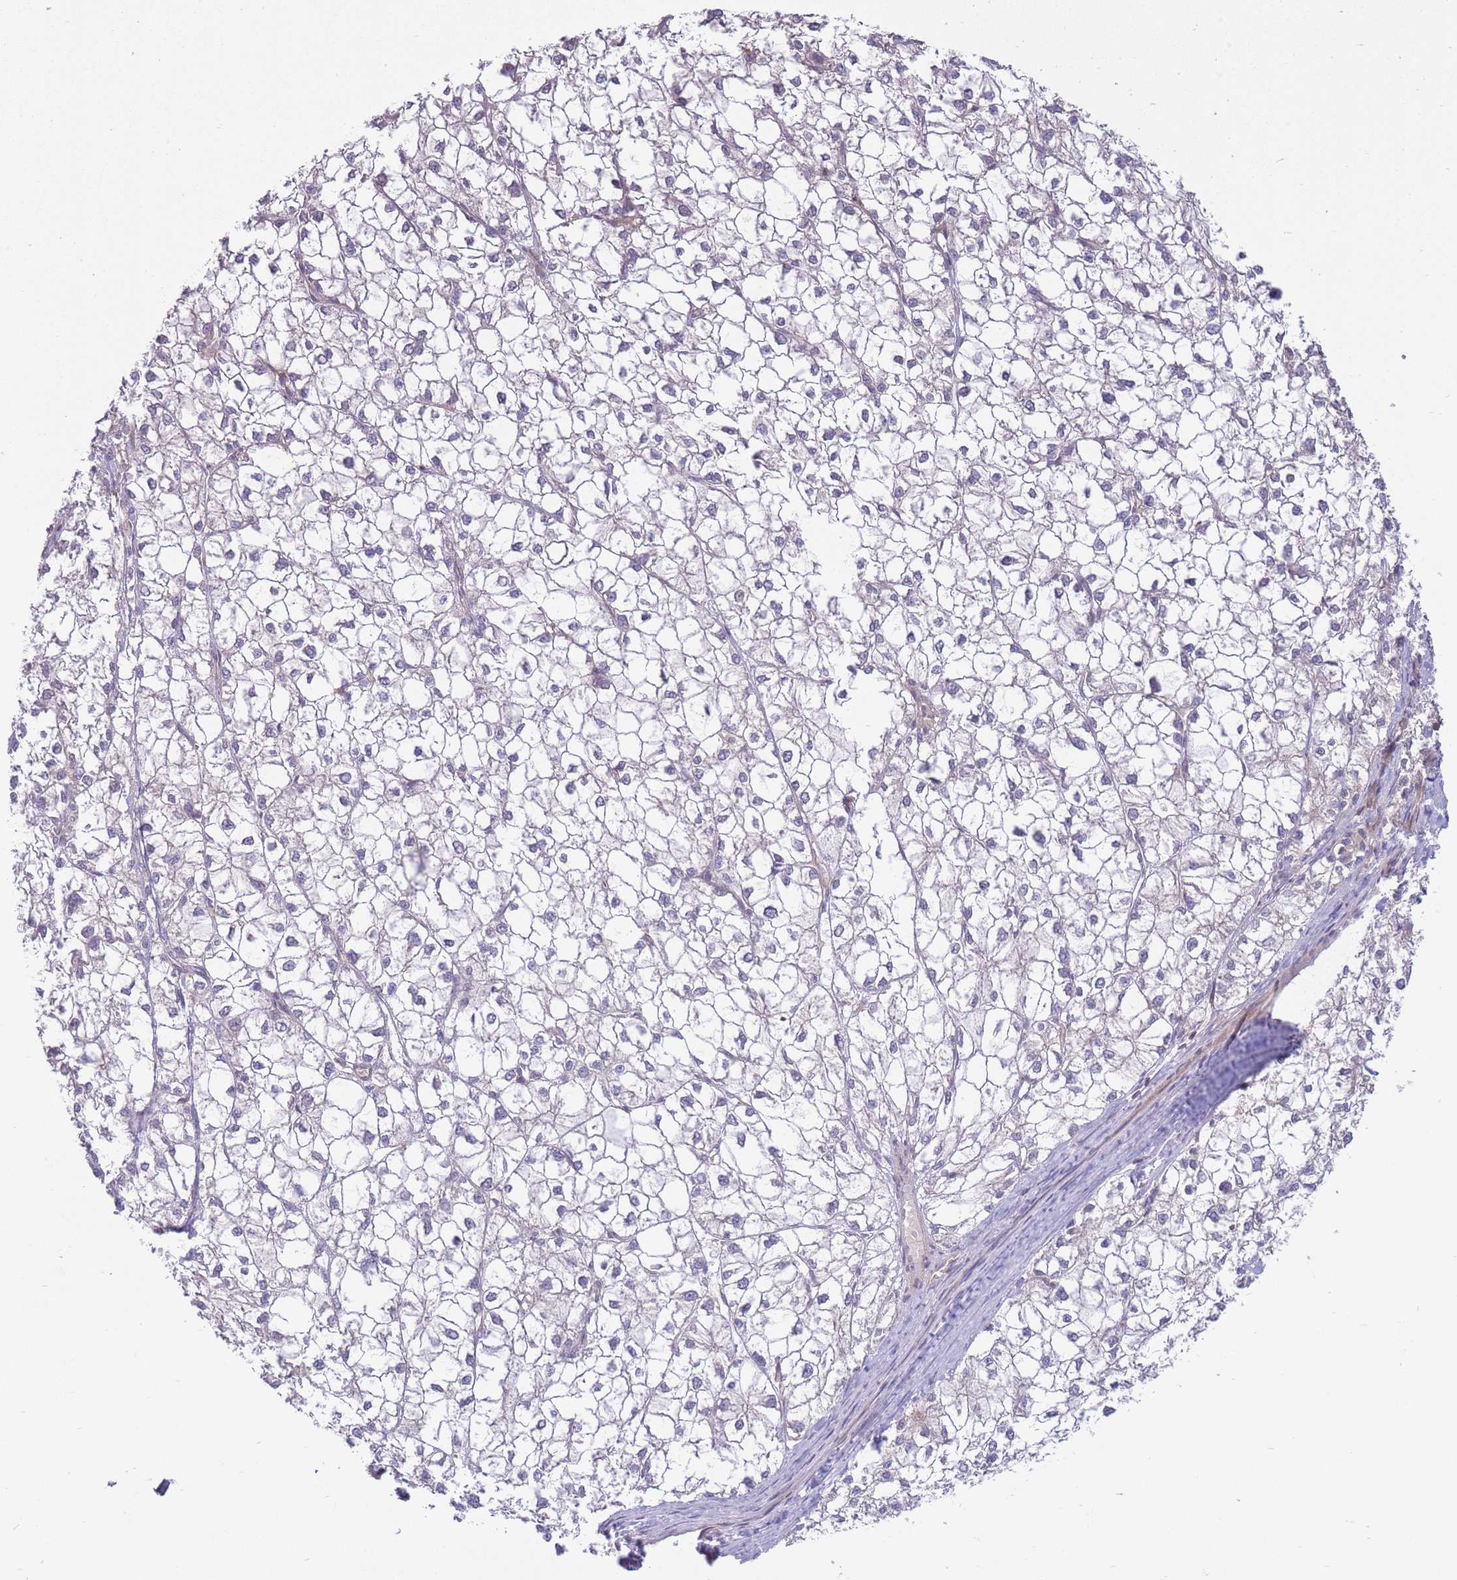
{"staining": {"intensity": "negative", "quantity": "none", "location": "none"}, "tissue": "liver cancer", "cell_type": "Tumor cells", "image_type": "cancer", "snomed": [{"axis": "morphology", "description": "Carcinoma, Hepatocellular, NOS"}, {"axis": "topography", "description": "Liver"}], "caption": "A photomicrograph of hepatocellular carcinoma (liver) stained for a protein shows no brown staining in tumor cells. (IHC, brightfield microscopy, high magnification).", "gene": "ALS2CL", "patient": {"sex": "female", "age": 43}}